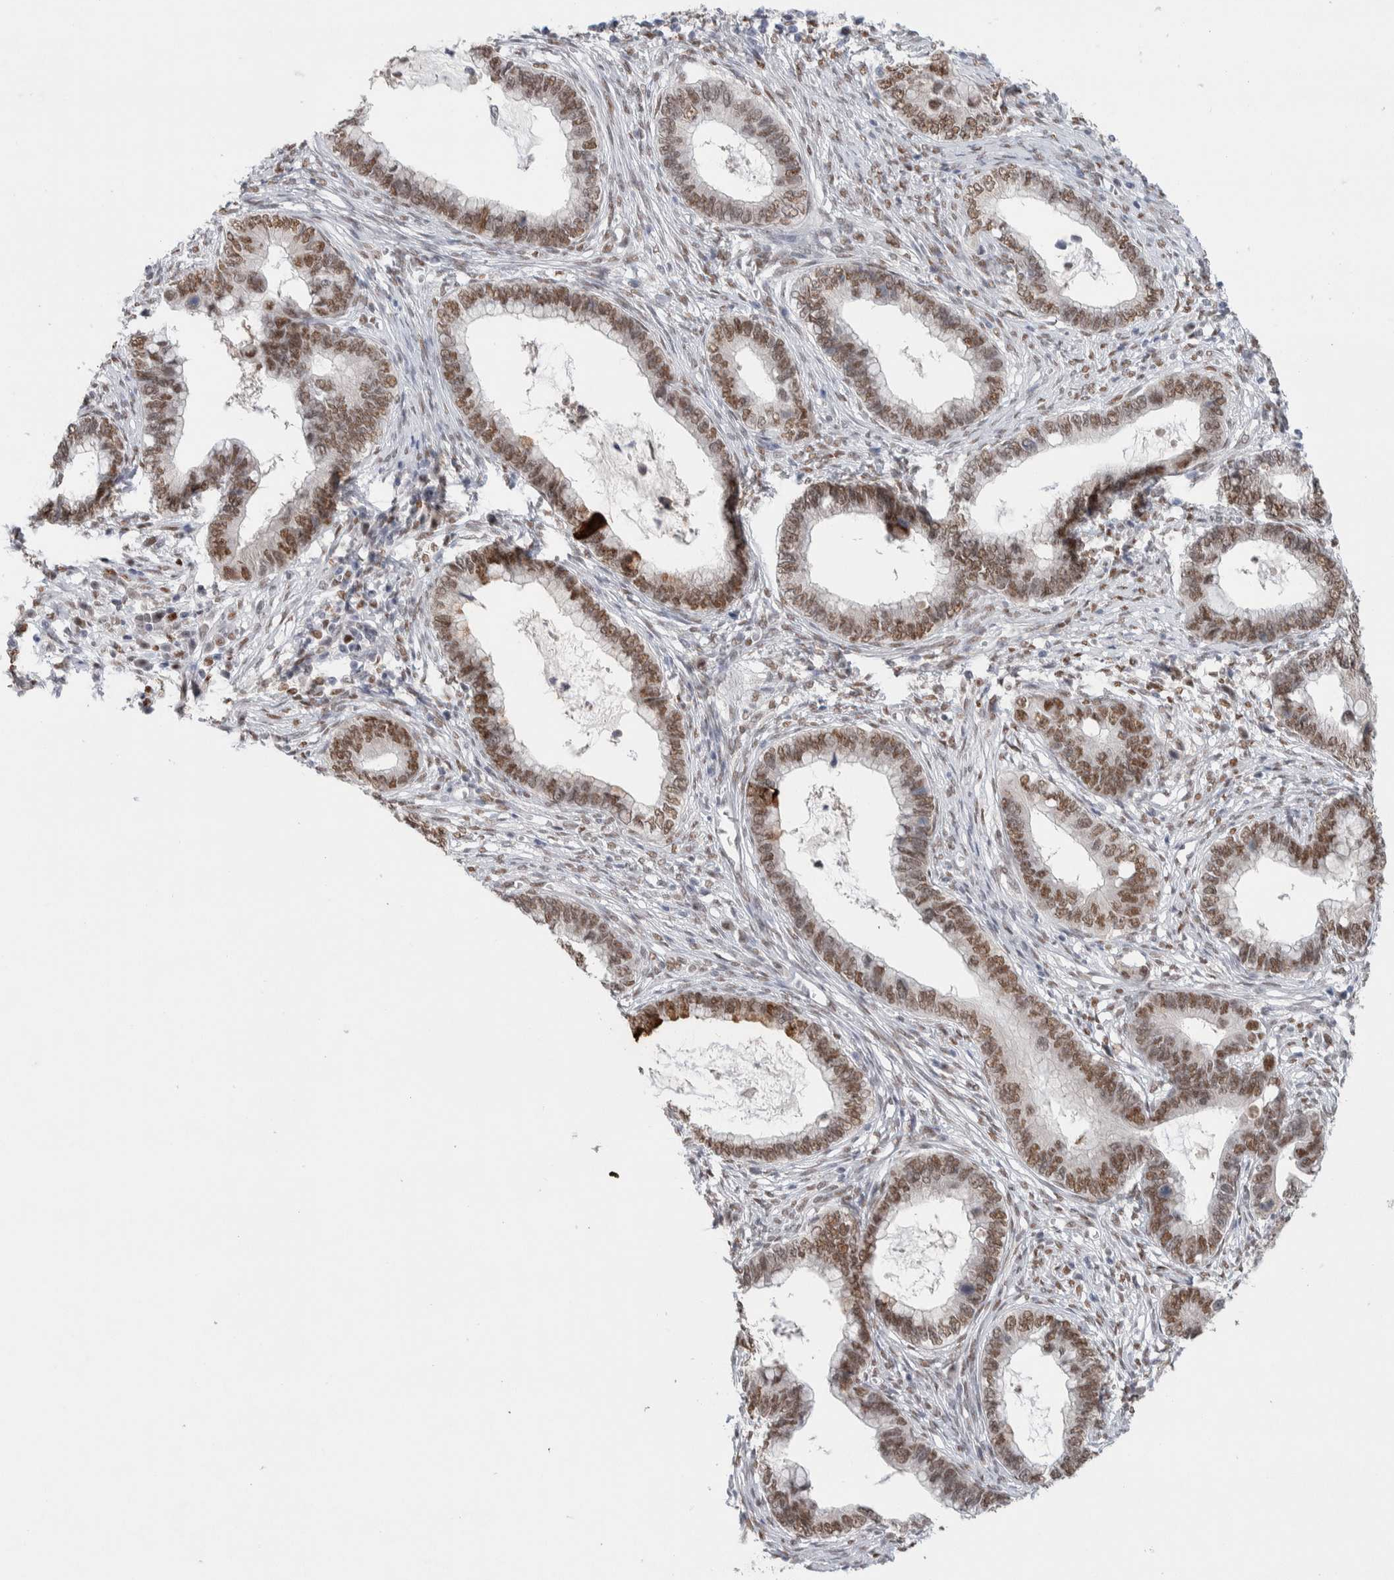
{"staining": {"intensity": "moderate", "quantity": ">75%", "location": "nuclear"}, "tissue": "cervical cancer", "cell_type": "Tumor cells", "image_type": "cancer", "snomed": [{"axis": "morphology", "description": "Adenocarcinoma, NOS"}, {"axis": "topography", "description": "Cervix"}], "caption": "Cervical cancer (adenocarcinoma) stained with a brown dye displays moderate nuclear positive expression in about >75% of tumor cells.", "gene": "PRMT1", "patient": {"sex": "female", "age": 44}}